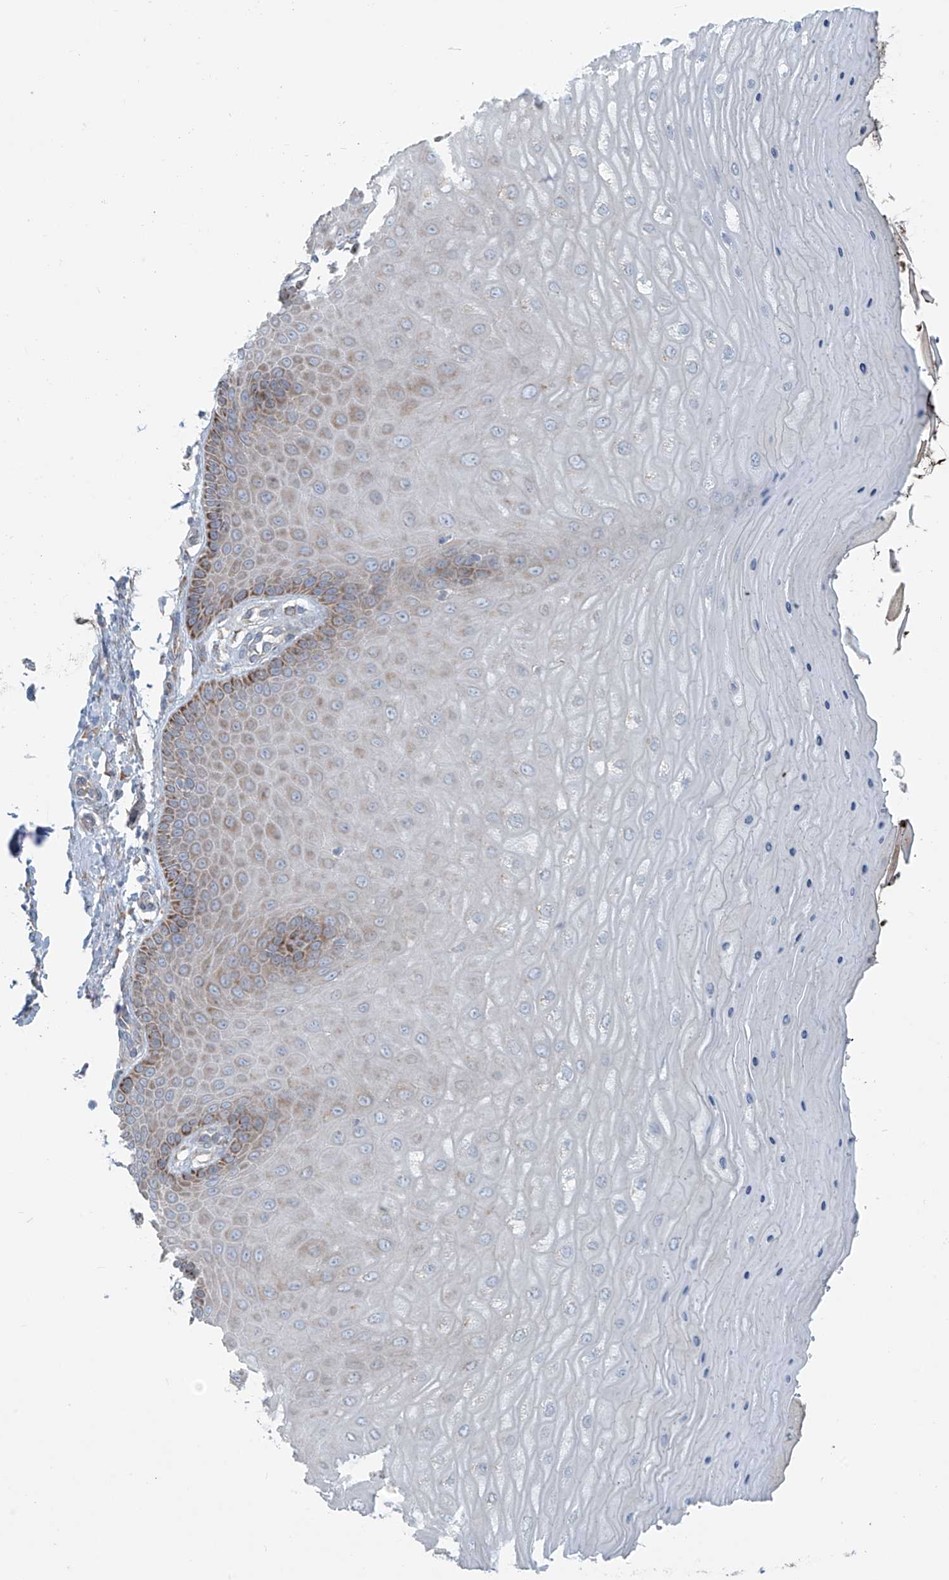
{"staining": {"intensity": "moderate", "quantity": "<25%", "location": "cytoplasmic/membranous"}, "tissue": "cervix", "cell_type": "Glandular cells", "image_type": "normal", "snomed": [{"axis": "morphology", "description": "Normal tissue, NOS"}, {"axis": "topography", "description": "Cervix"}], "caption": "Immunohistochemical staining of unremarkable human cervix exhibits <25% levels of moderate cytoplasmic/membranous protein positivity in approximately <25% of glandular cells.", "gene": "LZTS3", "patient": {"sex": "female", "age": 55}}